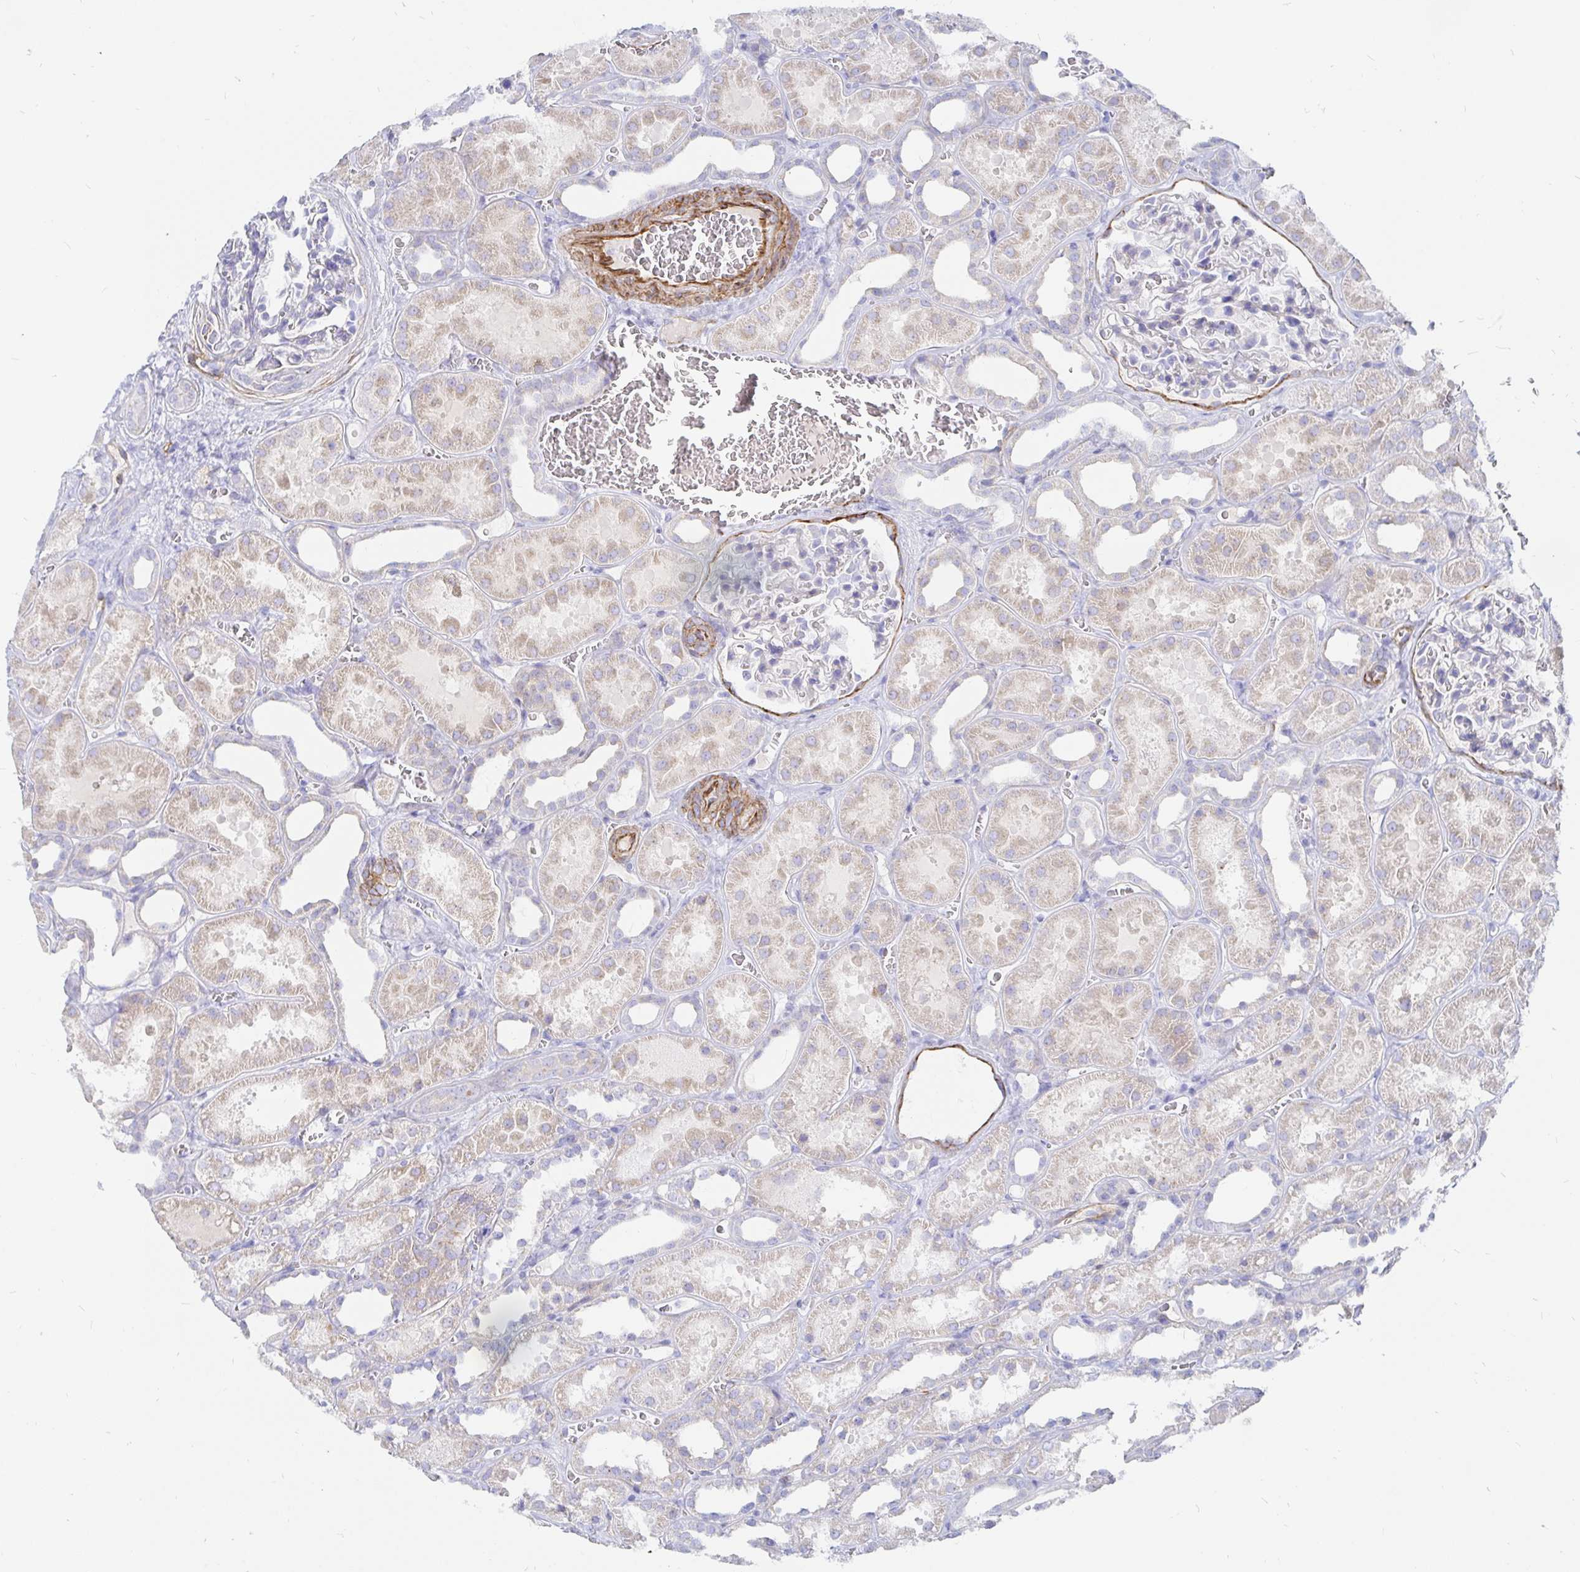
{"staining": {"intensity": "negative", "quantity": "none", "location": "none"}, "tissue": "kidney", "cell_type": "Cells in glomeruli", "image_type": "normal", "snomed": [{"axis": "morphology", "description": "Normal tissue, NOS"}, {"axis": "topography", "description": "Kidney"}], "caption": "An image of human kidney is negative for staining in cells in glomeruli. The staining was performed using DAB (3,3'-diaminobenzidine) to visualize the protein expression in brown, while the nuclei were stained in blue with hematoxylin (Magnification: 20x).", "gene": "COX16", "patient": {"sex": "female", "age": 41}}